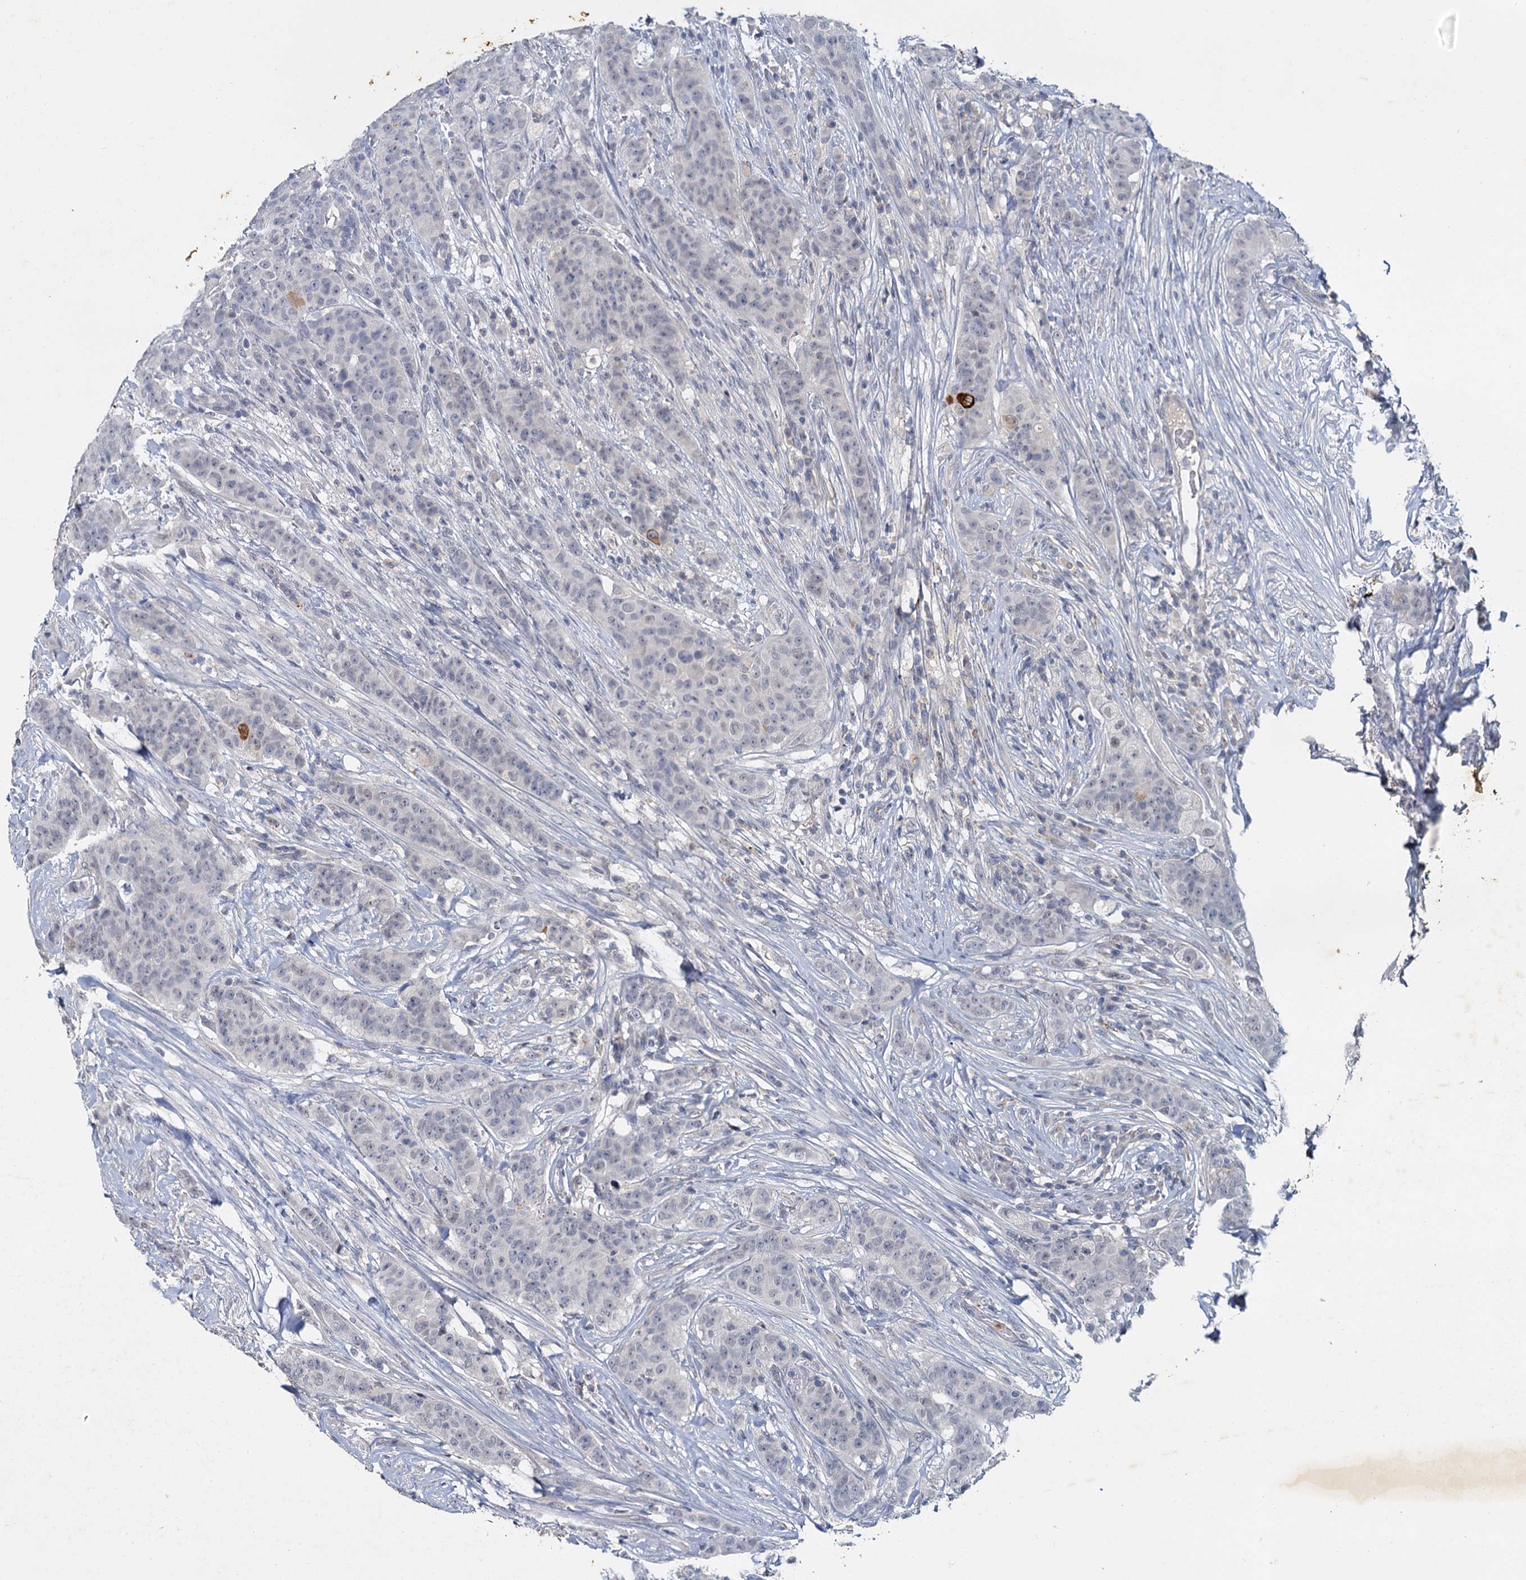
{"staining": {"intensity": "negative", "quantity": "none", "location": "none"}, "tissue": "breast cancer", "cell_type": "Tumor cells", "image_type": "cancer", "snomed": [{"axis": "morphology", "description": "Duct carcinoma"}, {"axis": "topography", "description": "Breast"}], "caption": "The IHC micrograph has no significant expression in tumor cells of breast cancer tissue.", "gene": "MUCL1", "patient": {"sex": "female", "age": 40}}